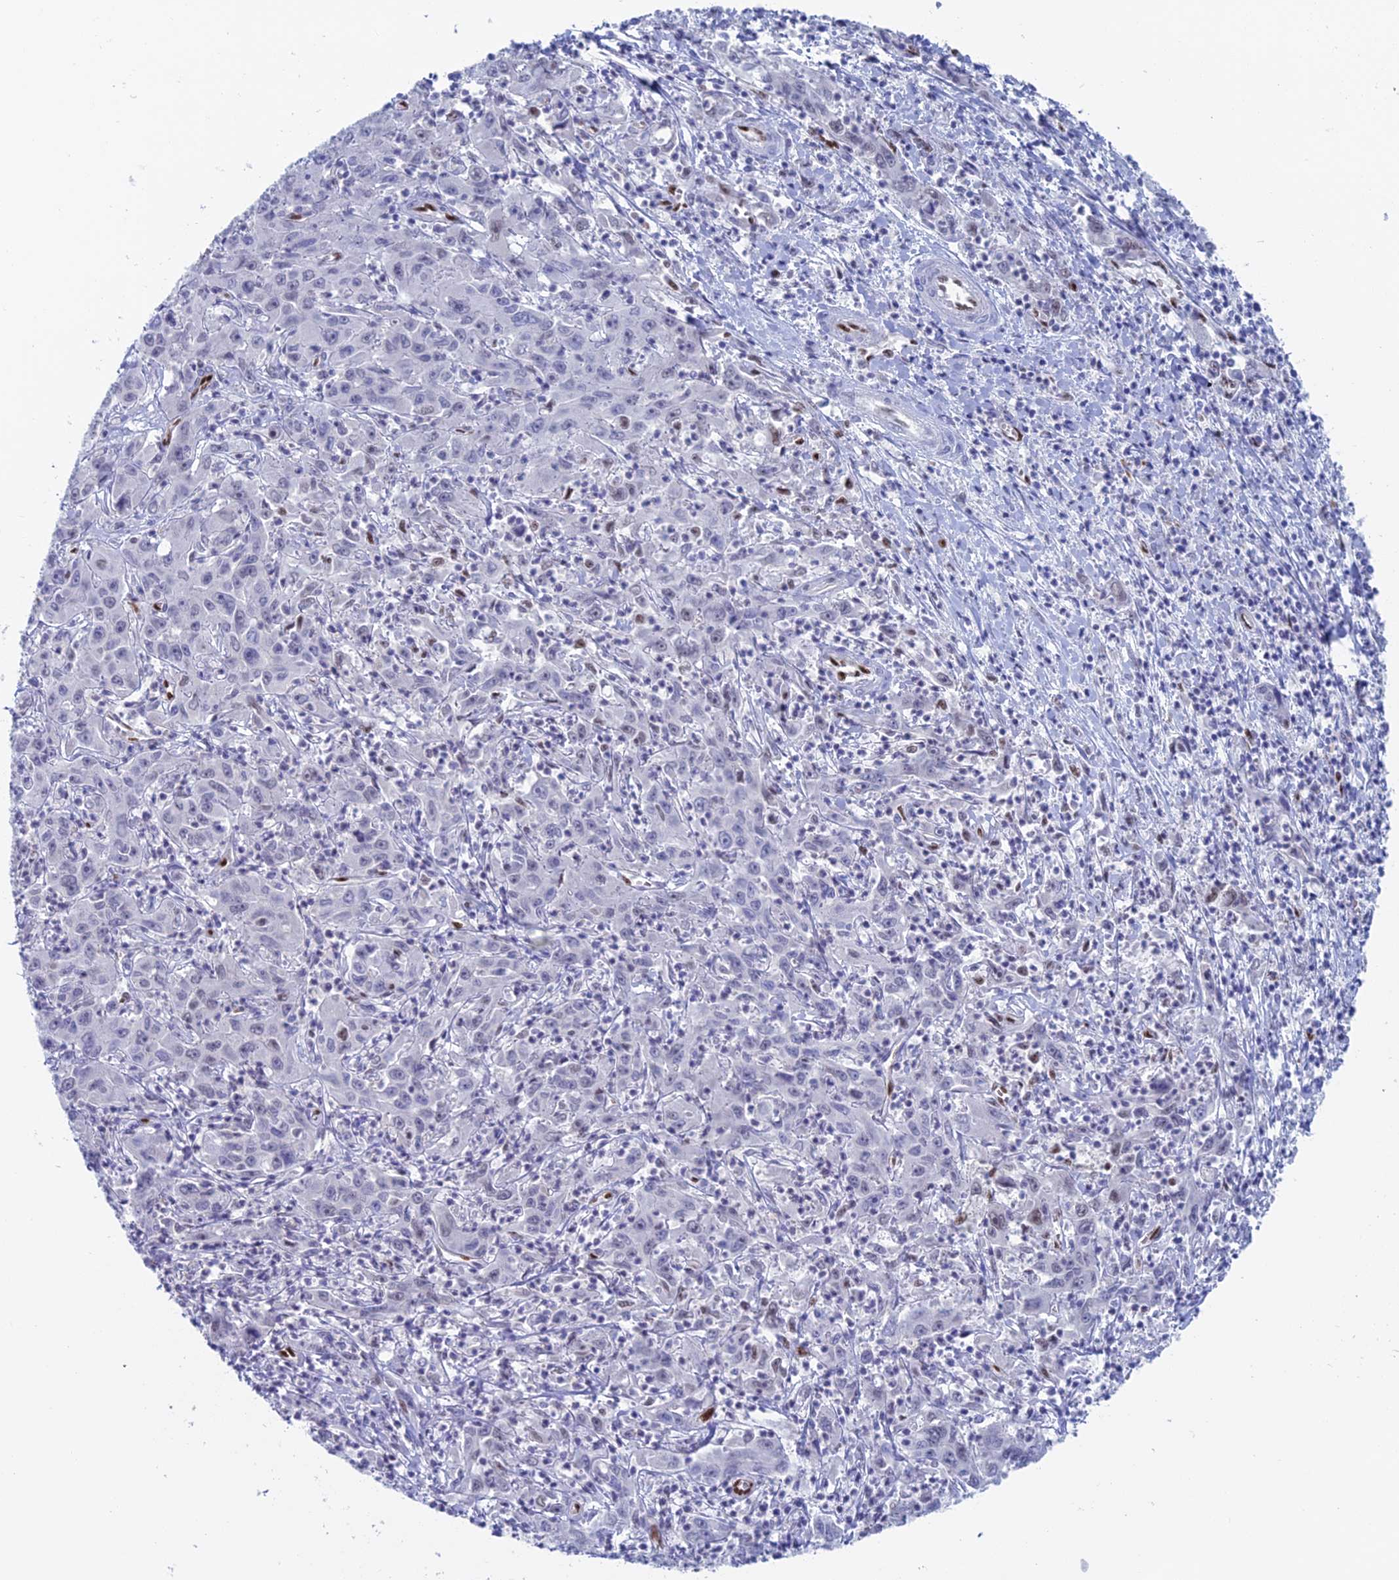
{"staining": {"intensity": "weak", "quantity": "<25%", "location": "nuclear"}, "tissue": "liver cancer", "cell_type": "Tumor cells", "image_type": "cancer", "snomed": [{"axis": "morphology", "description": "Carcinoma, Hepatocellular, NOS"}, {"axis": "topography", "description": "Liver"}], "caption": "Immunohistochemistry image of liver hepatocellular carcinoma stained for a protein (brown), which shows no expression in tumor cells.", "gene": "NOL4L", "patient": {"sex": "male", "age": 63}}